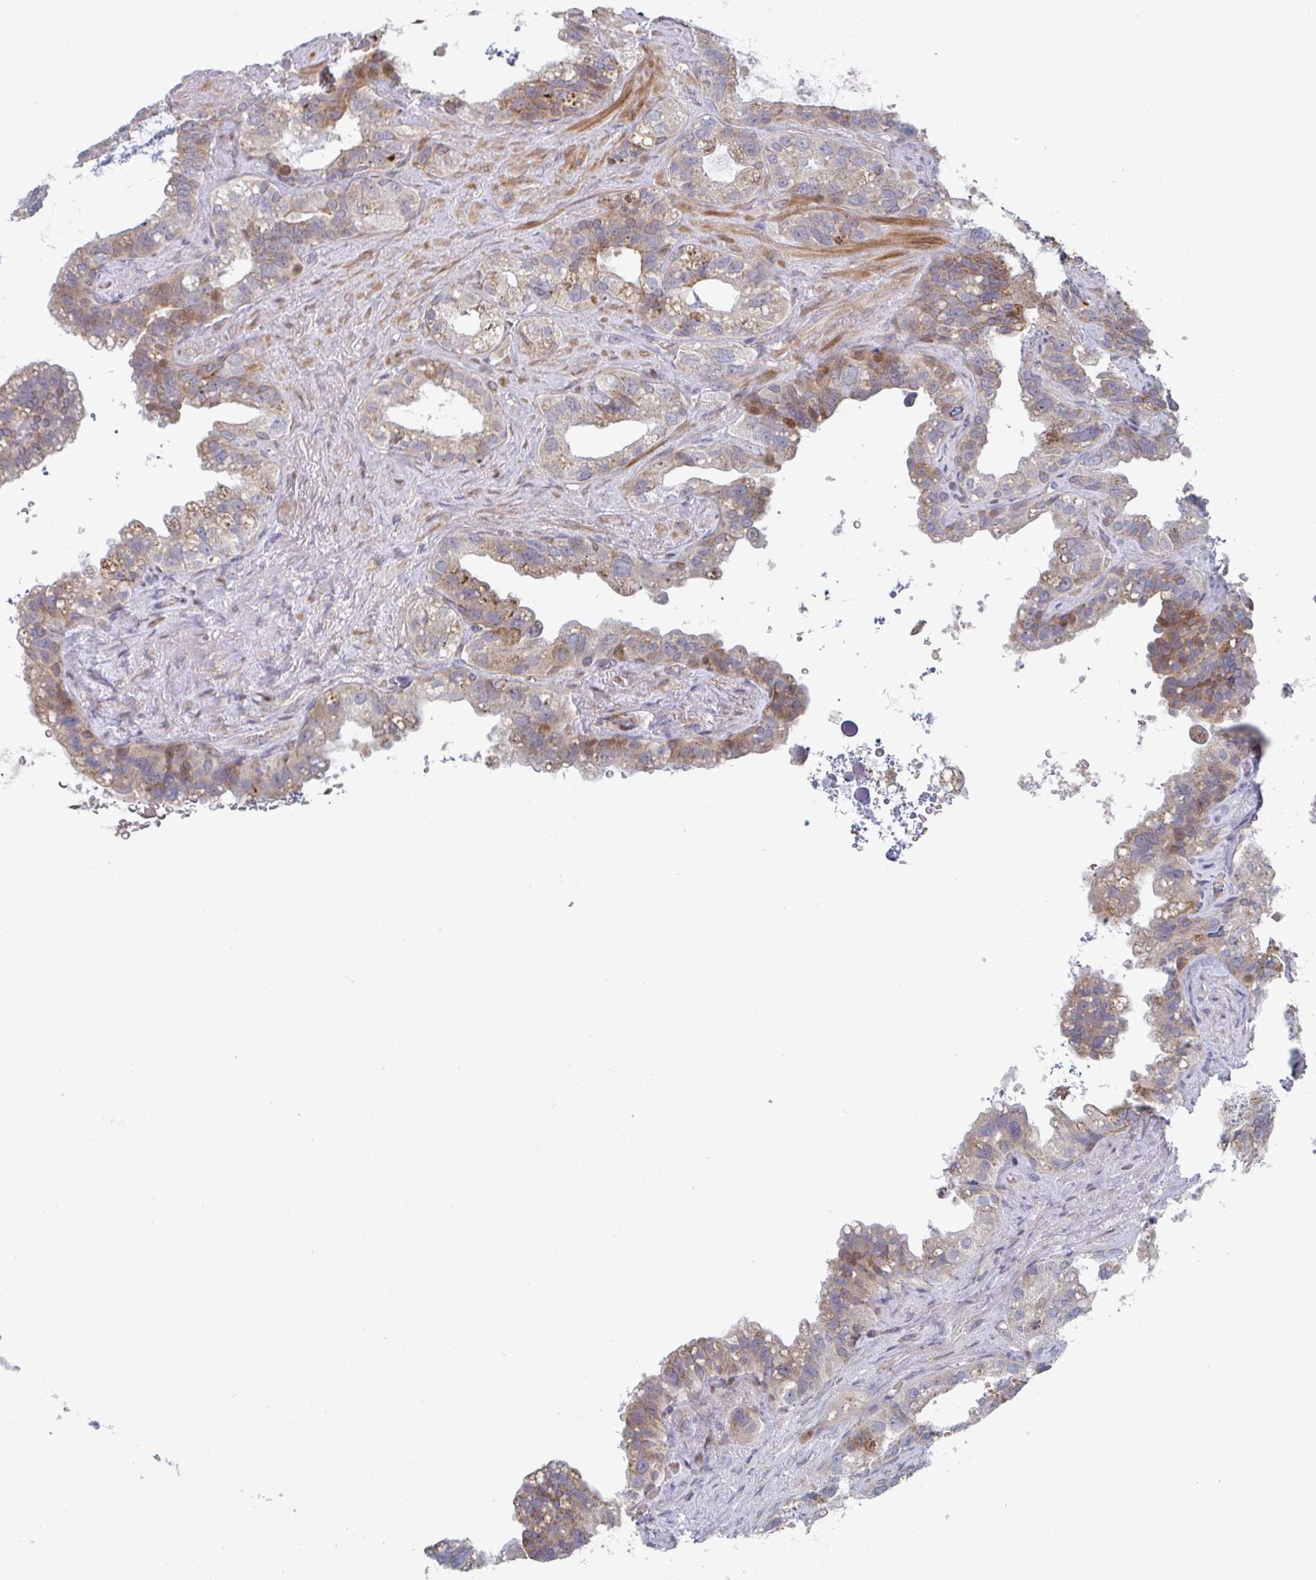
{"staining": {"intensity": "moderate", "quantity": "25%-75%", "location": "cytoplasmic/membranous"}, "tissue": "seminal vesicle", "cell_type": "Glandular cells", "image_type": "normal", "snomed": [{"axis": "morphology", "description": "Normal tissue, NOS"}, {"axis": "topography", "description": "Seminal veicle"}, {"axis": "topography", "description": "Peripheral nerve tissue"}], "caption": "About 25%-75% of glandular cells in normal human seminal vesicle show moderate cytoplasmic/membranous protein expression as visualized by brown immunohistochemical staining.", "gene": "ZNF644", "patient": {"sex": "male", "age": 76}}